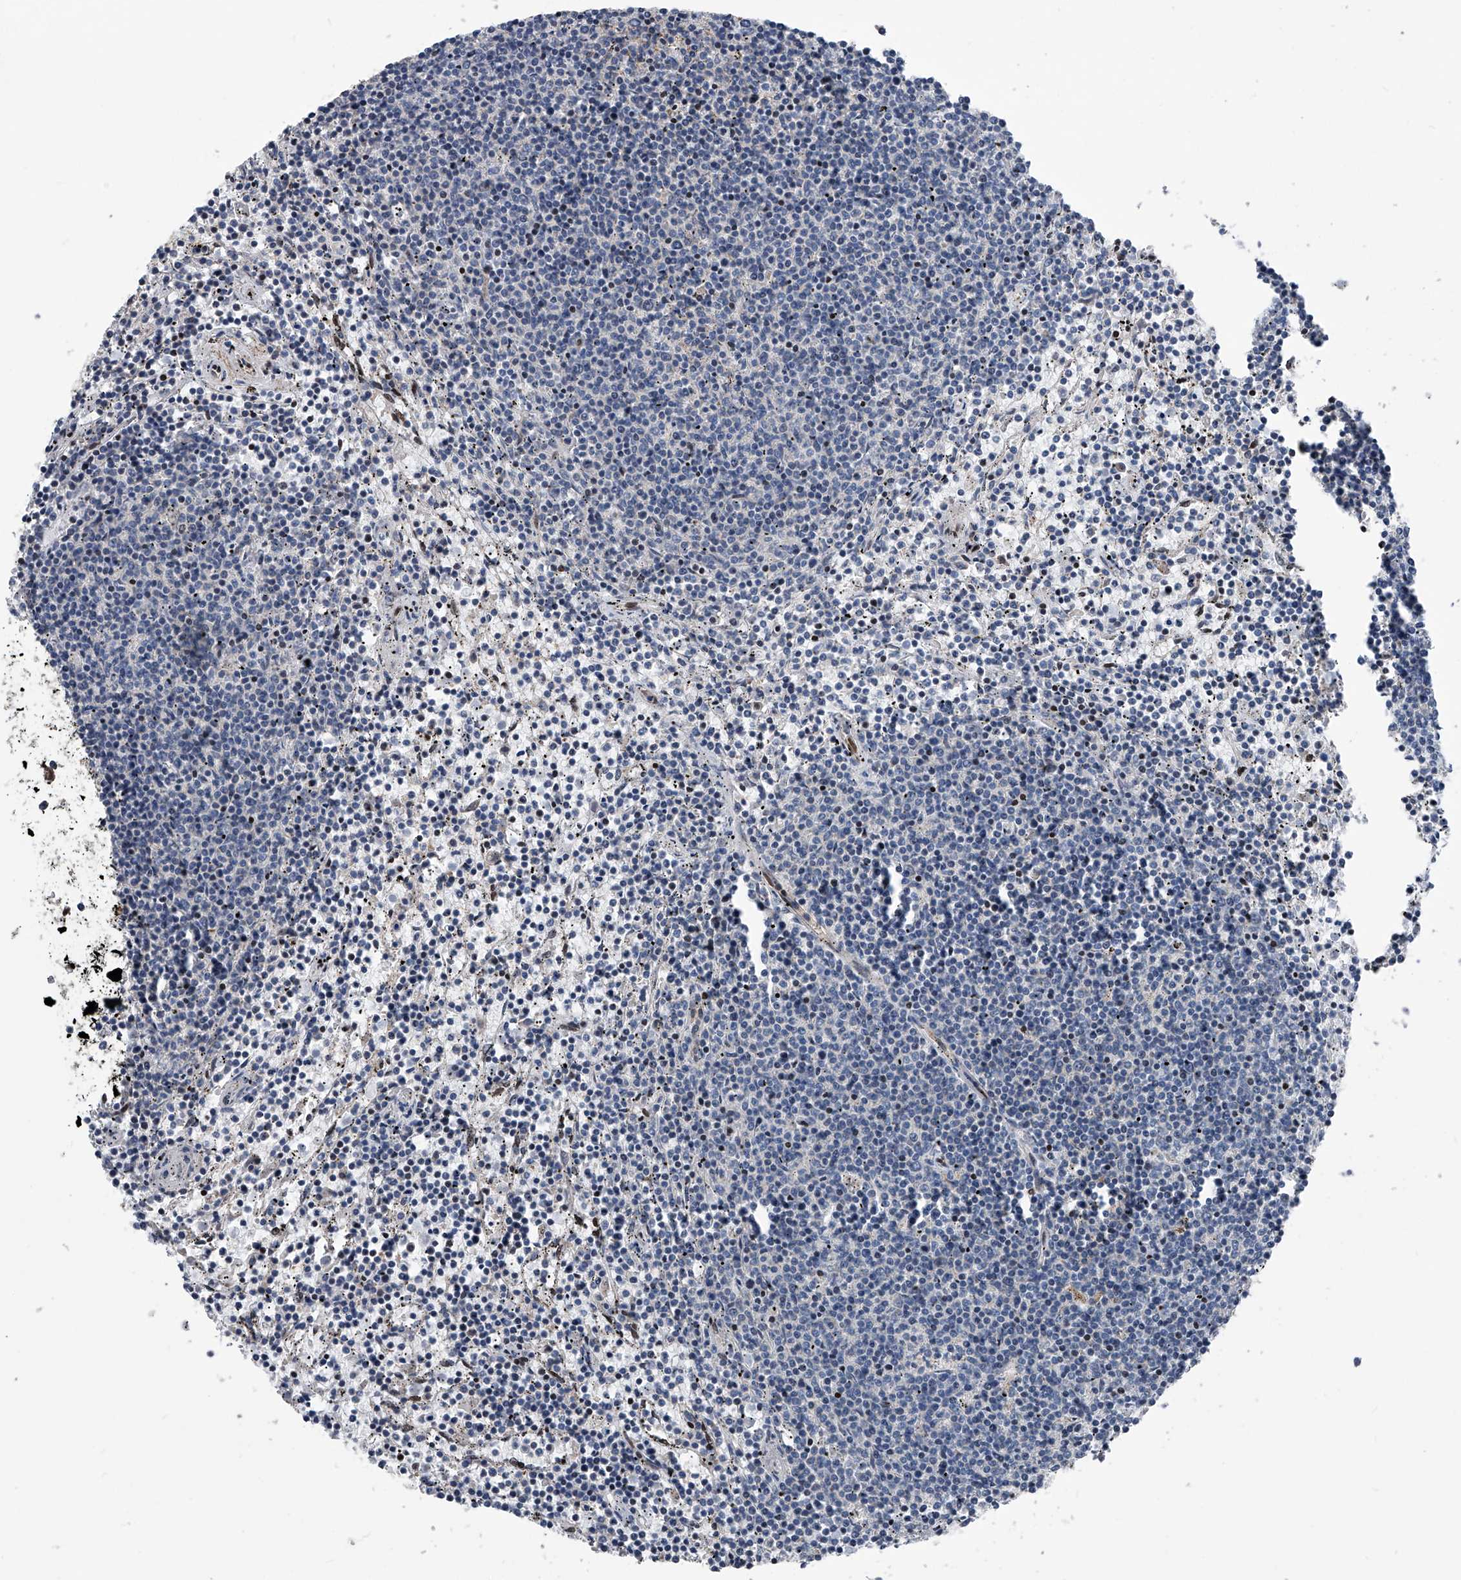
{"staining": {"intensity": "negative", "quantity": "none", "location": "none"}, "tissue": "lymphoma", "cell_type": "Tumor cells", "image_type": "cancer", "snomed": [{"axis": "morphology", "description": "Malignant lymphoma, non-Hodgkin's type, Low grade"}, {"axis": "topography", "description": "Spleen"}], "caption": "Image shows no significant protein positivity in tumor cells of lymphoma.", "gene": "DST", "patient": {"sex": "female", "age": 50}}